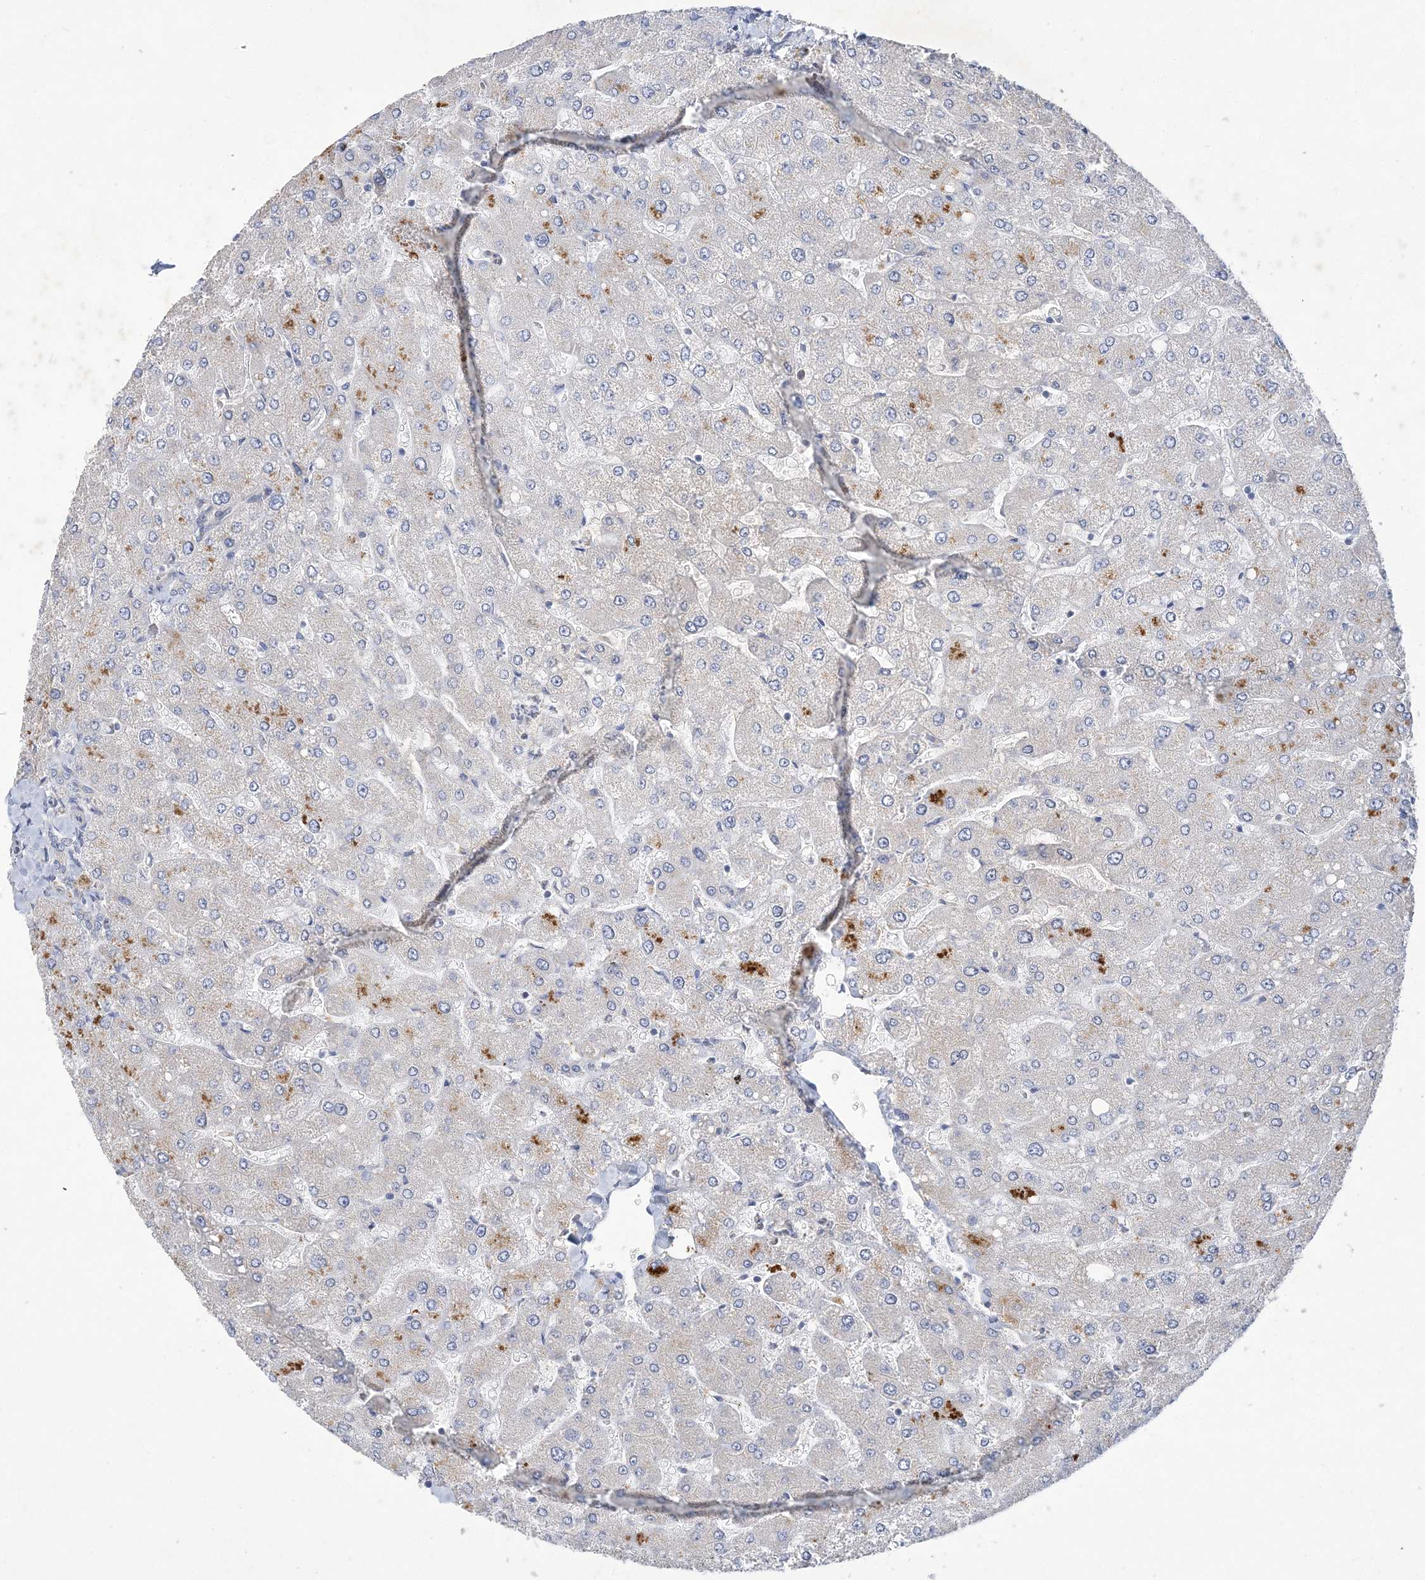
{"staining": {"intensity": "negative", "quantity": "none", "location": "none"}, "tissue": "liver", "cell_type": "Cholangiocytes", "image_type": "normal", "snomed": [{"axis": "morphology", "description": "Normal tissue, NOS"}, {"axis": "topography", "description": "Liver"}], "caption": "Protein analysis of unremarkable liver exhibits no significant staining in cholangiocytes. Brightfield microscopy of IHC stained with DAB (brown) and hematoxylin (blue), captured at high magnification.", "gene": "ANKRD35", "patient": {"sex": "male", "age": 55}}